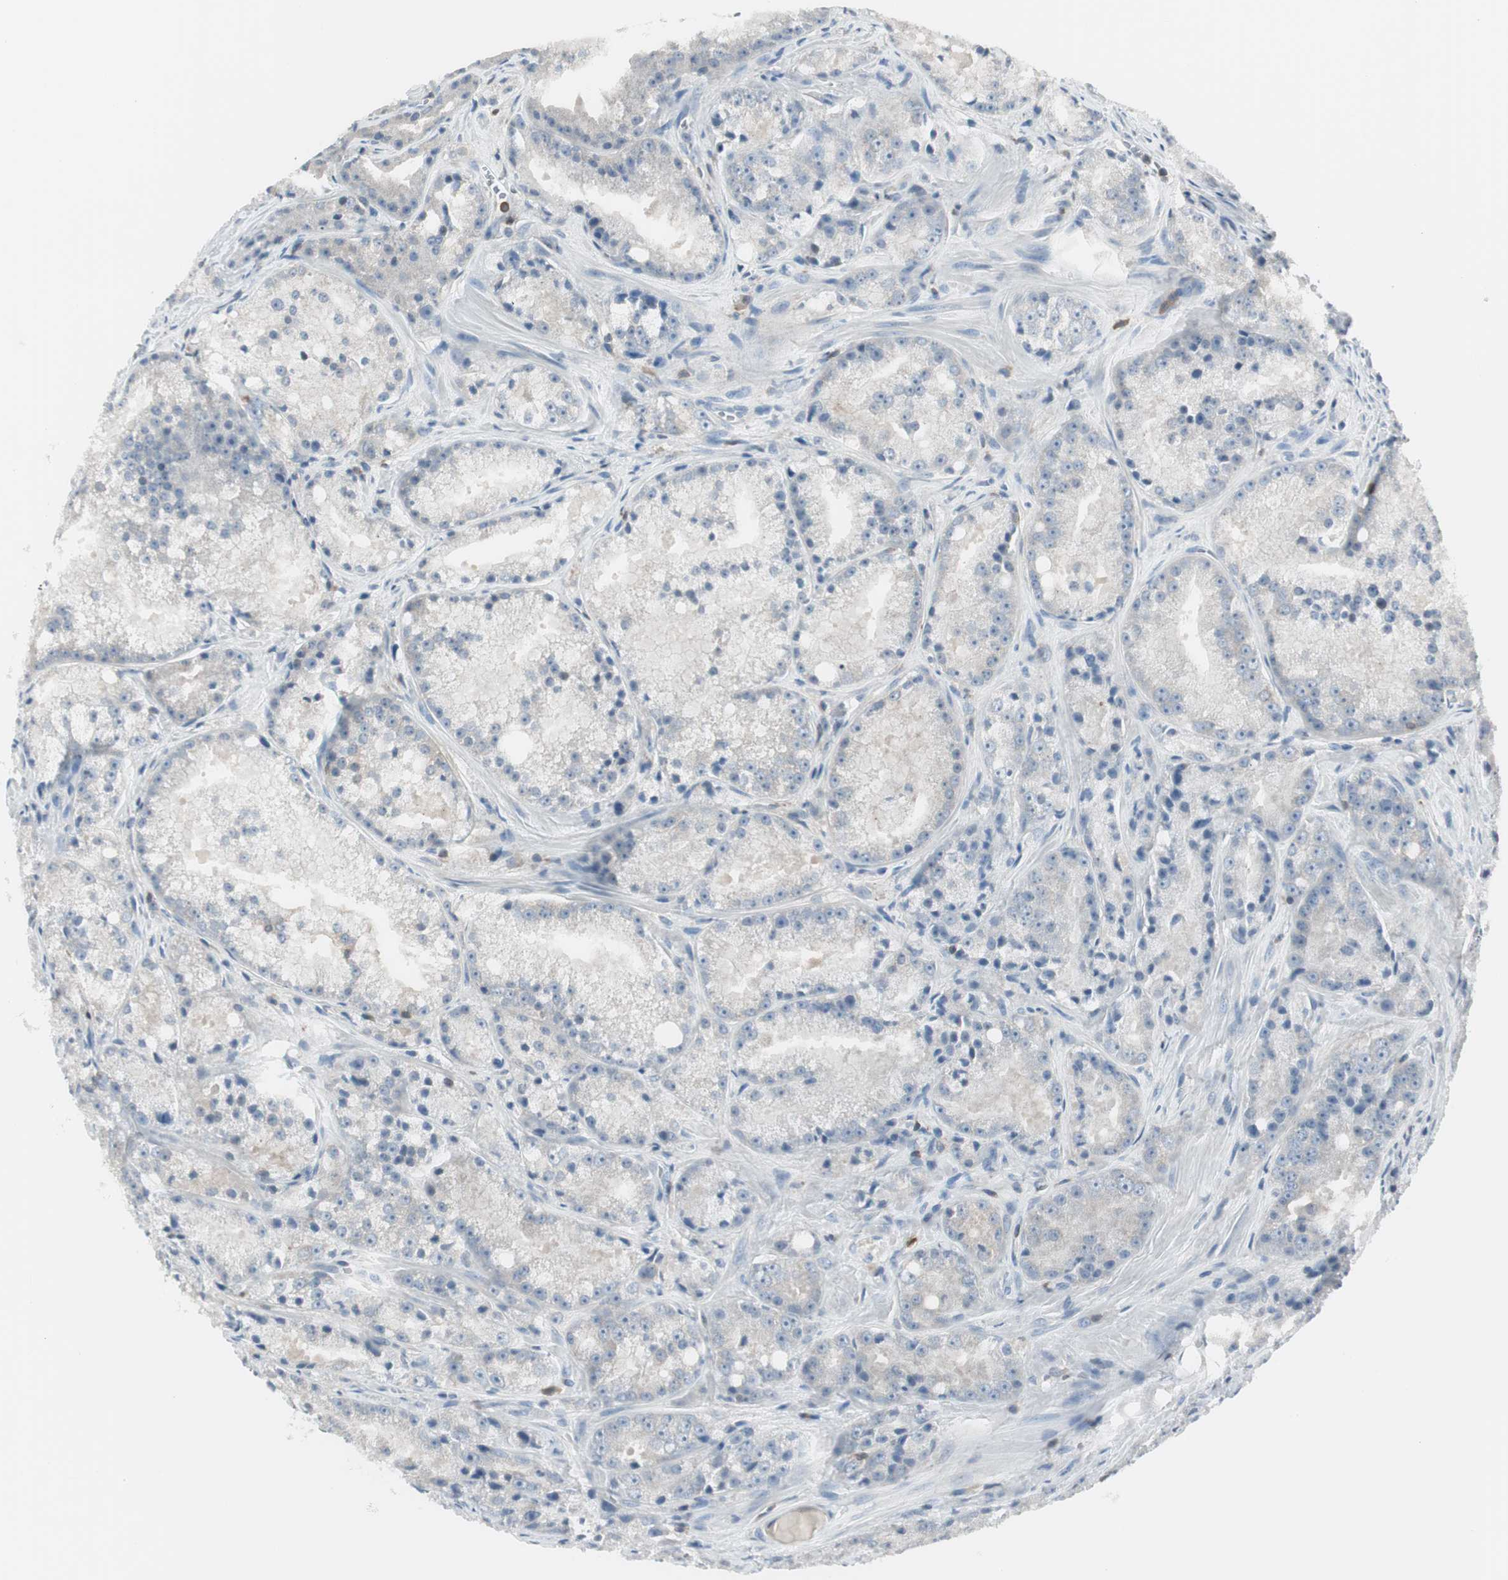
{"staining": {"intensity": "weak", "quantity": "<25%", "location": "cytoplasmic/membranous"}, "tissue": "prostate cancer", "cell_type": "Tumor cells", "image_type": "cancer", "snomed": [{"axis": "morphology", "description": "Adenocarcinoma, Low grade"}, {"axis": "topography", "description": "Prostate"}], "caption": "Immunohistochemistry (IHC) micrograph of prostate low-grade adenocarcinoma stained for a protein (brown), which displays no expression in tumor cells.", "gene": "SLC9A3R1", "patient": {"sex": "male", "age": 64}}